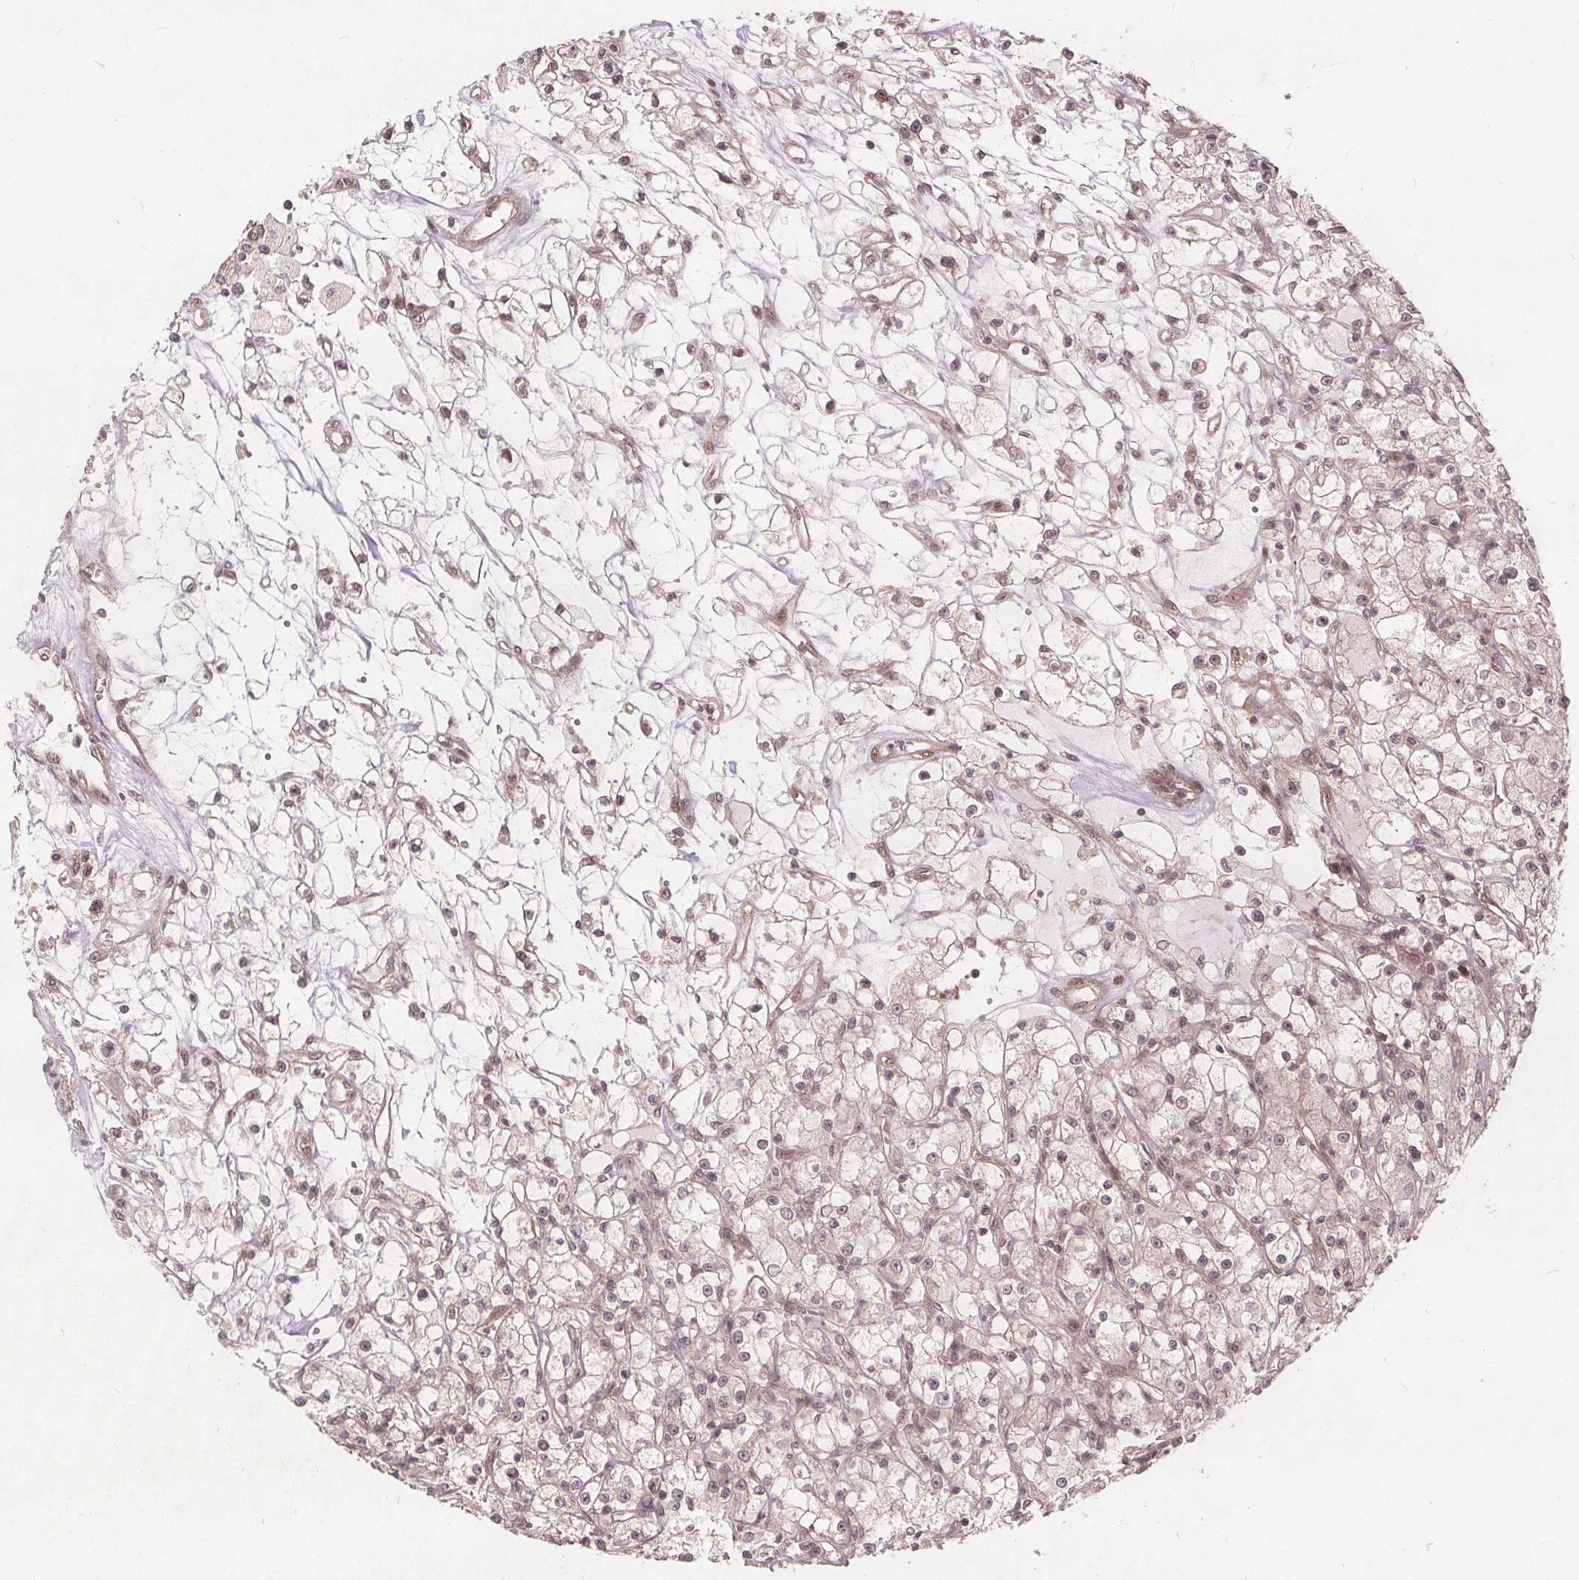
{"staining": {"intensity": "negative", "quantity": "none", "location": "none"}, "tissue": "renal cancer", "cell_type": "Tumor cells", "image_type": "cancer", "snomed": [{"axis": "morphology", "description": "Adenocarcinoma, NOS"}, {"axis": "topography", "description": "Kidney"}], "caption": "DAB (3,3'-diaminobenzidine) immunohistochemical staining of human renal cancer exhibits no significant expression in tumor cells.", "gene": "PPP1CB", "patient": {"sex": "female", "age": 59}}